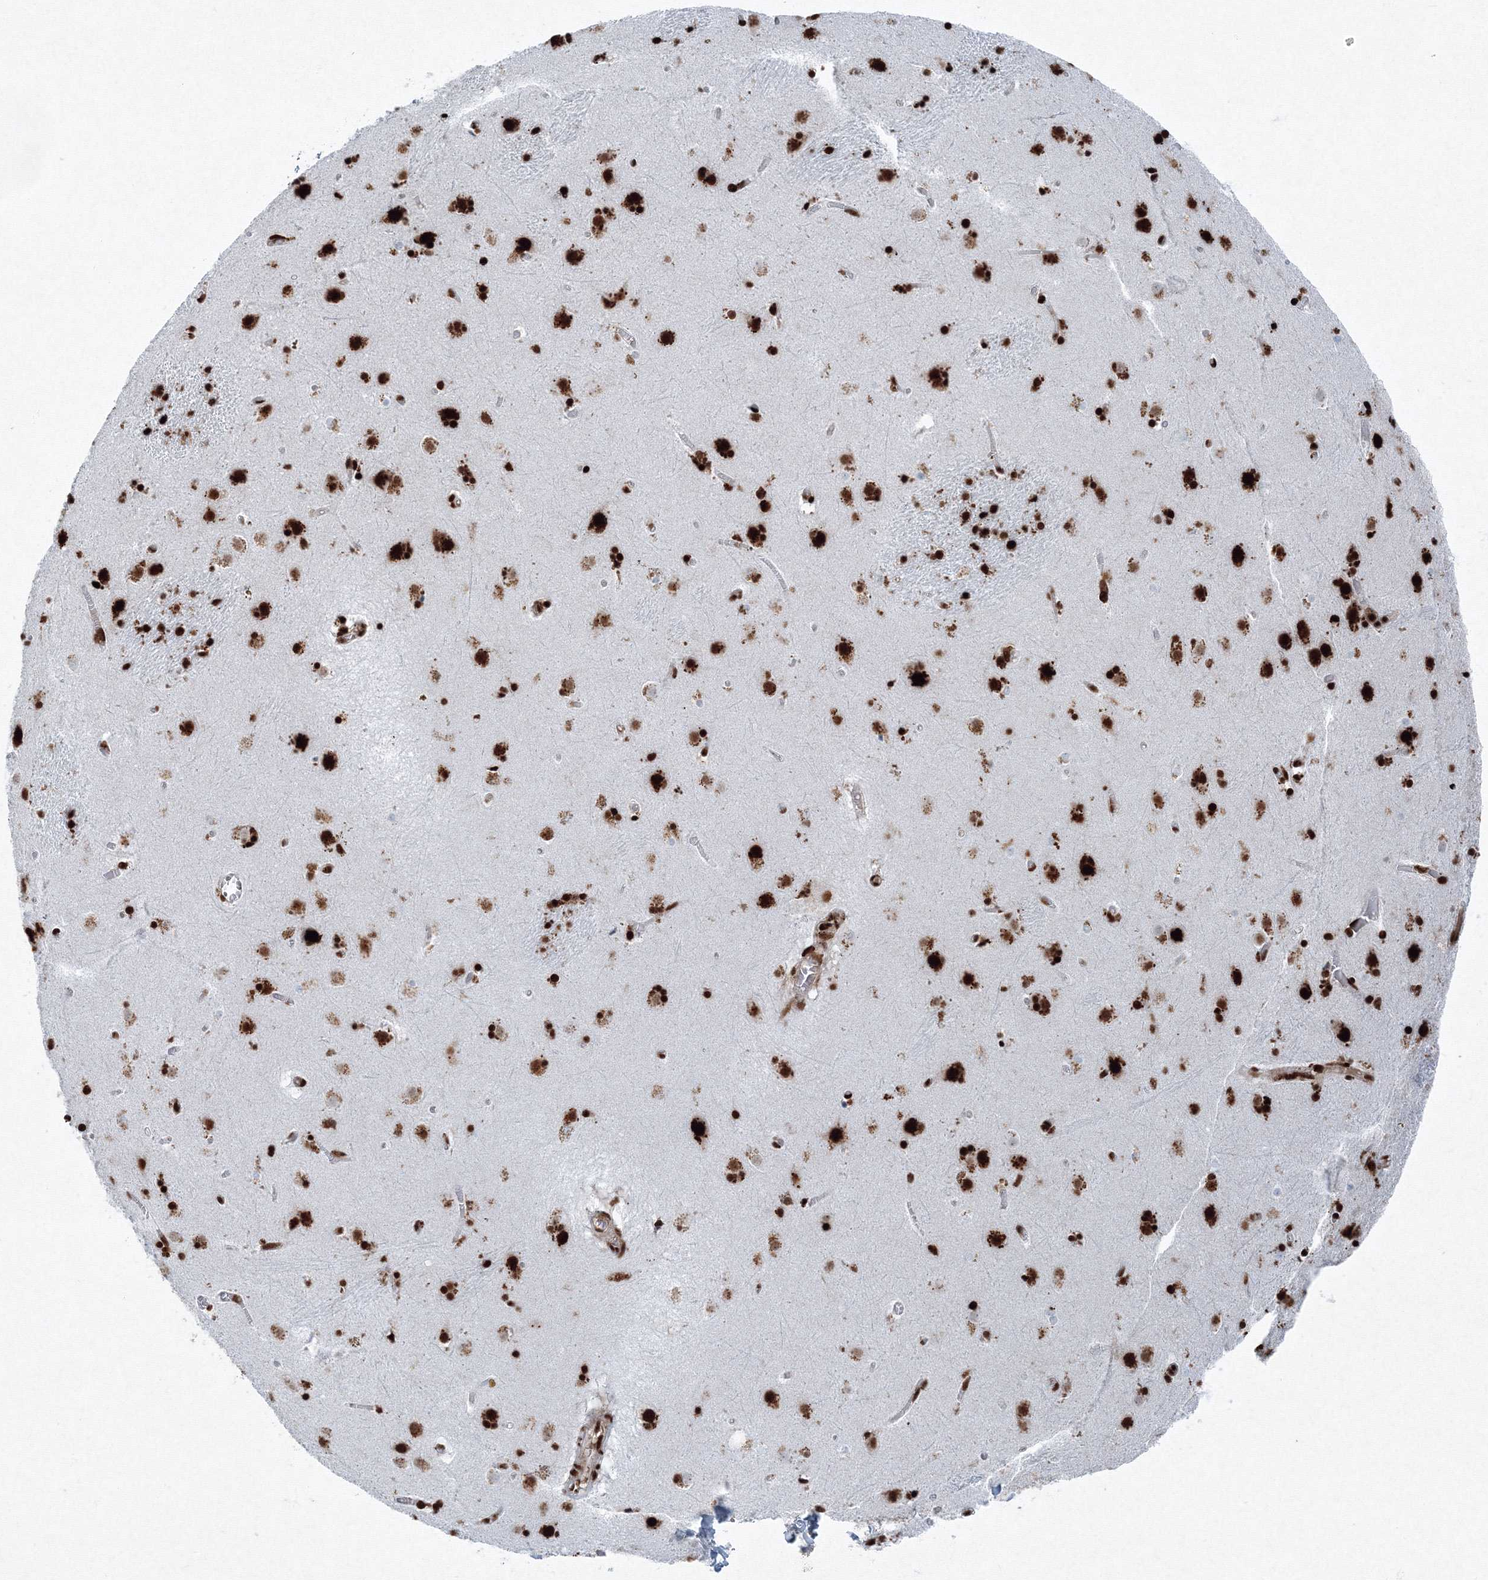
{"staining": {"intensity": "strong", "quantity": ">75%", "location": "nuclear"}, "tissue": "caudate", "cell_type": "Glial cells", "image_type": "normal", "snomed": [{"axis": "morphology", "description": "Normal tissue, NOS"}, {"axis": "topography", "description": "Lateral ventricle wall"}], "caption": "Immunohistochemistry (IHC) staining of normal caudate, which reveals high levels of strong nuclear staining in about >75% of glial cells indicating strong nuclear protein staining. The staining was performed using DAB (3,3'-diaminobenzidine) (brown) for protein detection and nuclei were counterstained in hematoxylin (blue).", "gene": "SNRPC", "patient": {"sex": "male", "age": 70}}